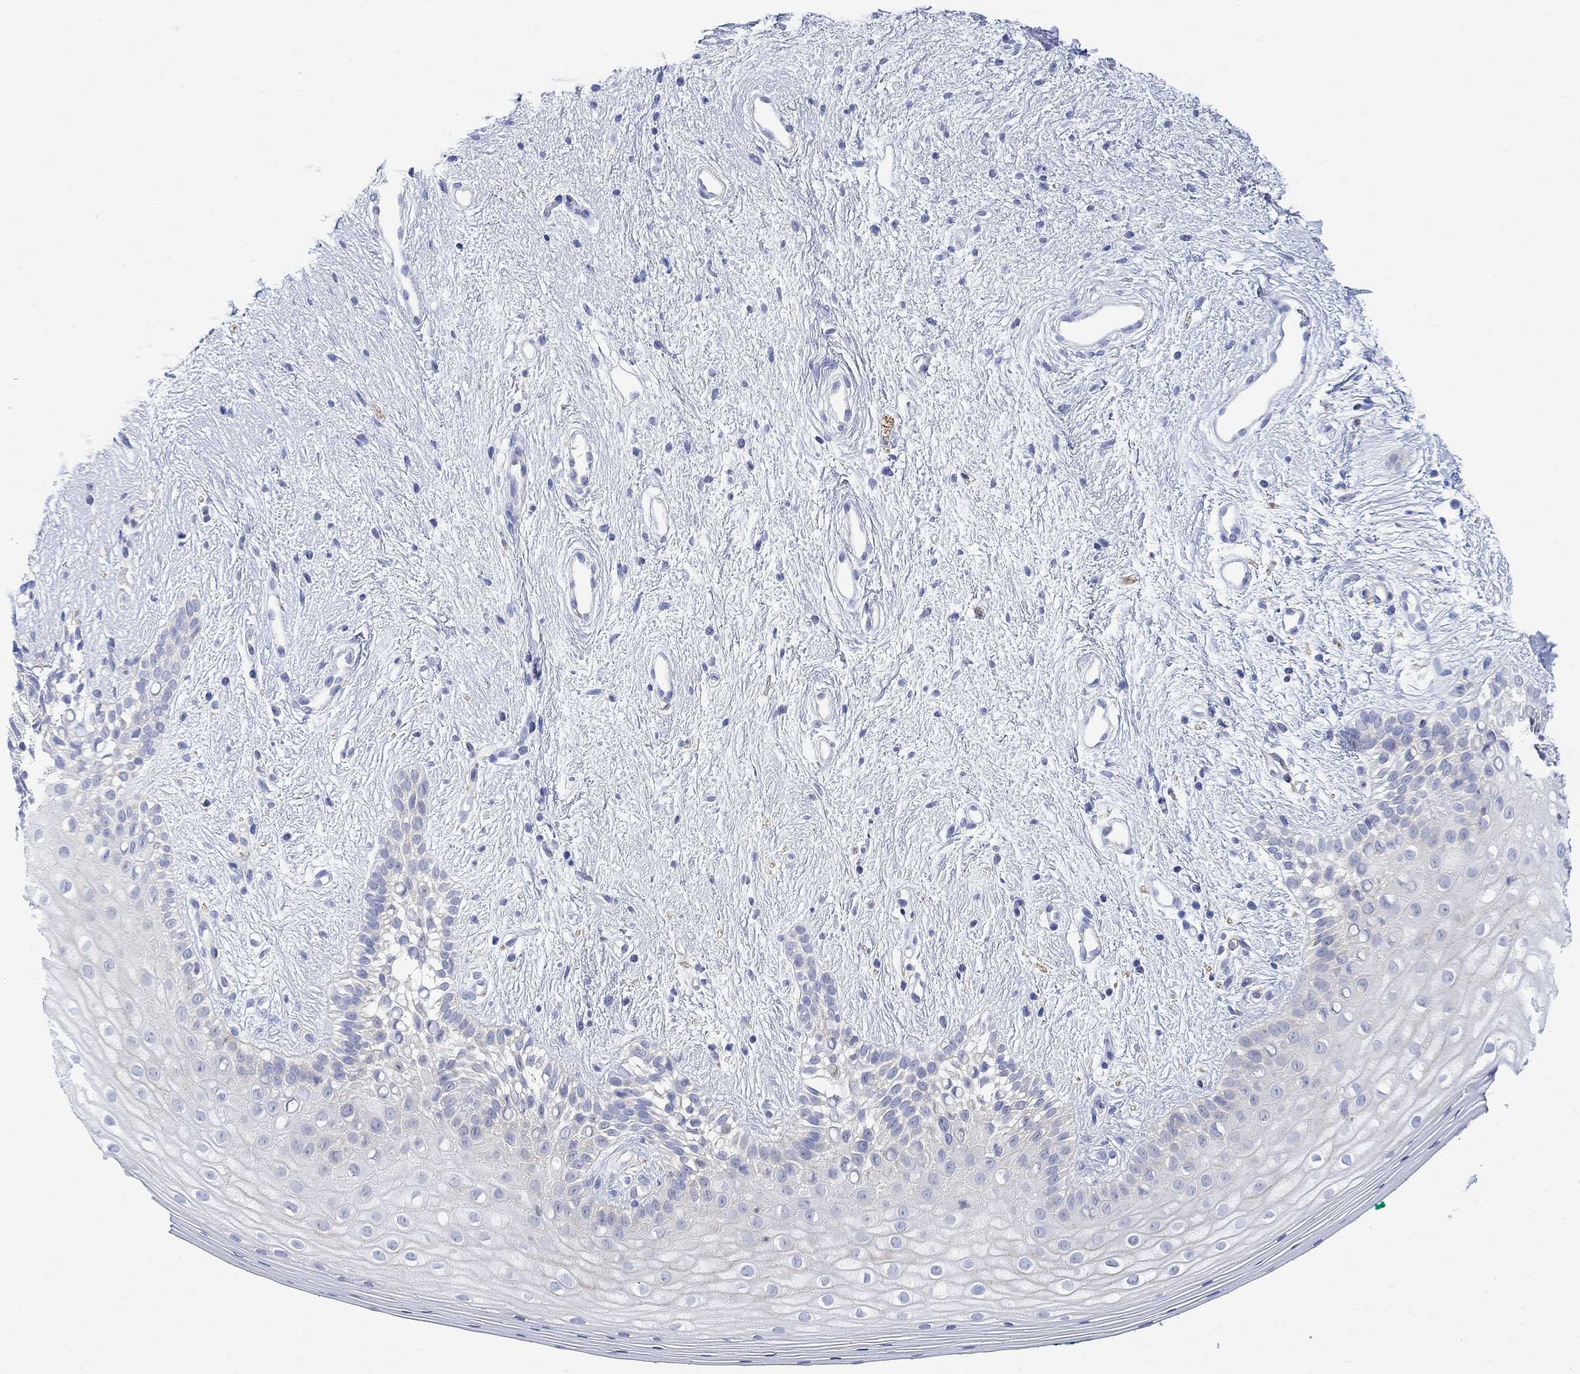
{"staining": {"intensity": "negative", "quantity": "none", "location": "none"}, "tissue": "vagina", "cell_type": "Squamous epithelial cells", "image_type": "normal", "snomed": [{"axis": "morphology", "description": "Normal tissue, NOS"}, {"axis": "topography", "description": "Vagina"}], "caption": "Immunohistochemistry photomicrograph of normal vagina: human vagina stained with DAB (3,3'-diaminobenzidine) demonstrates no significant protein expression in squamous epithelial cells.", "gene": "ARSK", "patient": {"sex": "female", "age": 47}}